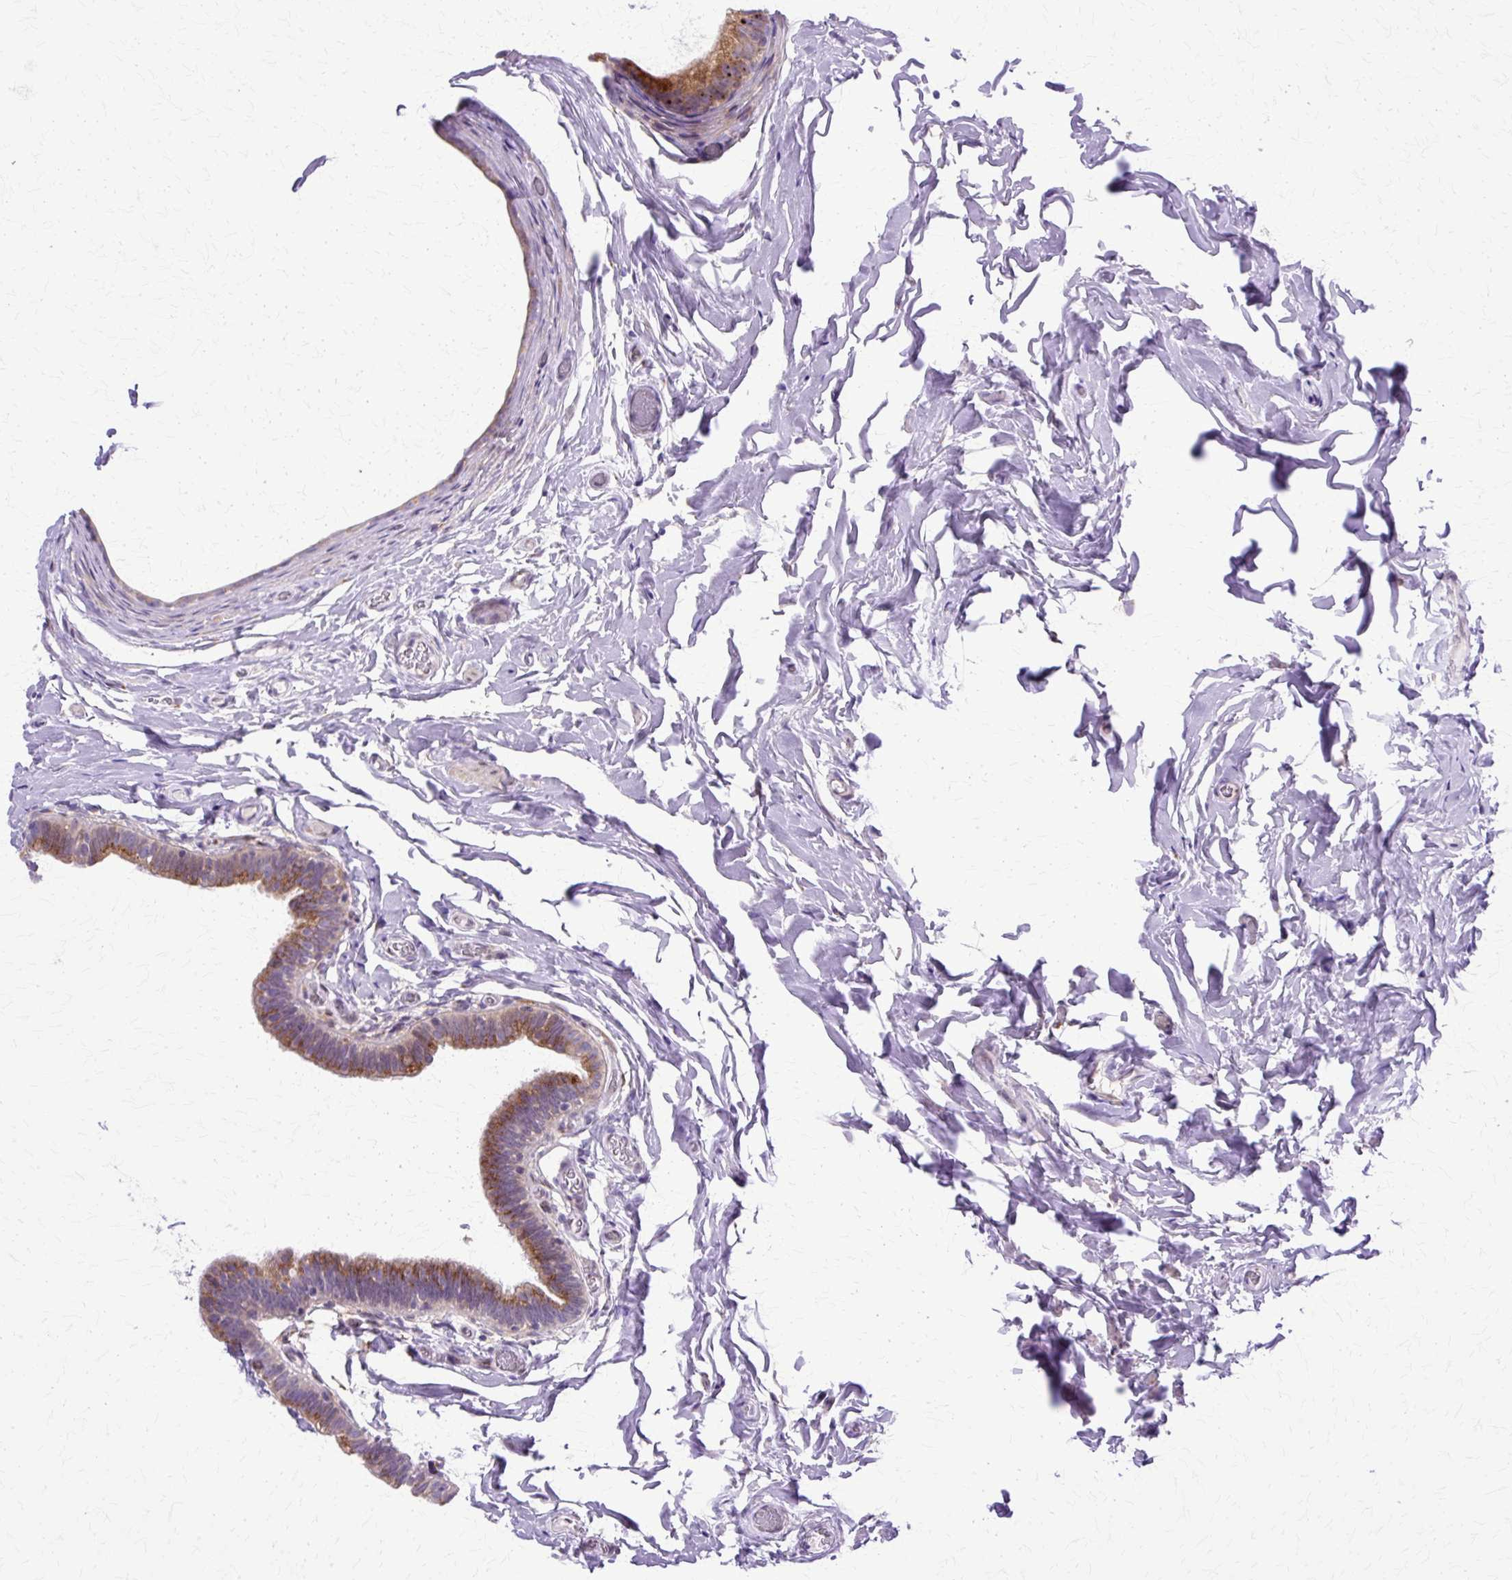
{"staining": {"intensity": "moderate", "quantity": ">75%", "location": "cytoplasmic/membranous"}, "tissue": "epididymis", "cell_type": "Glandular cells", "image_type": "normal", "snomed": [{"axis": "morphology", "description": "Normal tissue, NOS"}, {"axis": "morphology", "description": "Carcinoma, Embryonal, NOS"}, {"axis": "topography", "description": "Testis"}, {"axis": "topography", "description": "Epididymis"}], "caption": "High-magnification brightfield microscopy of normal epididymis stained with DAB (3,3'-diaminobenzidine) (brown) and counterstained with hematoxylin (blue). glandular cells exhibit moderate cytoplasmic/membranous positivity is present in about>75% of cells. (Brightfield microscopy of DAB IHC at high magnification).", "gene": "TBC1D3B", "patient": {"sex": "male", "age": 36}}